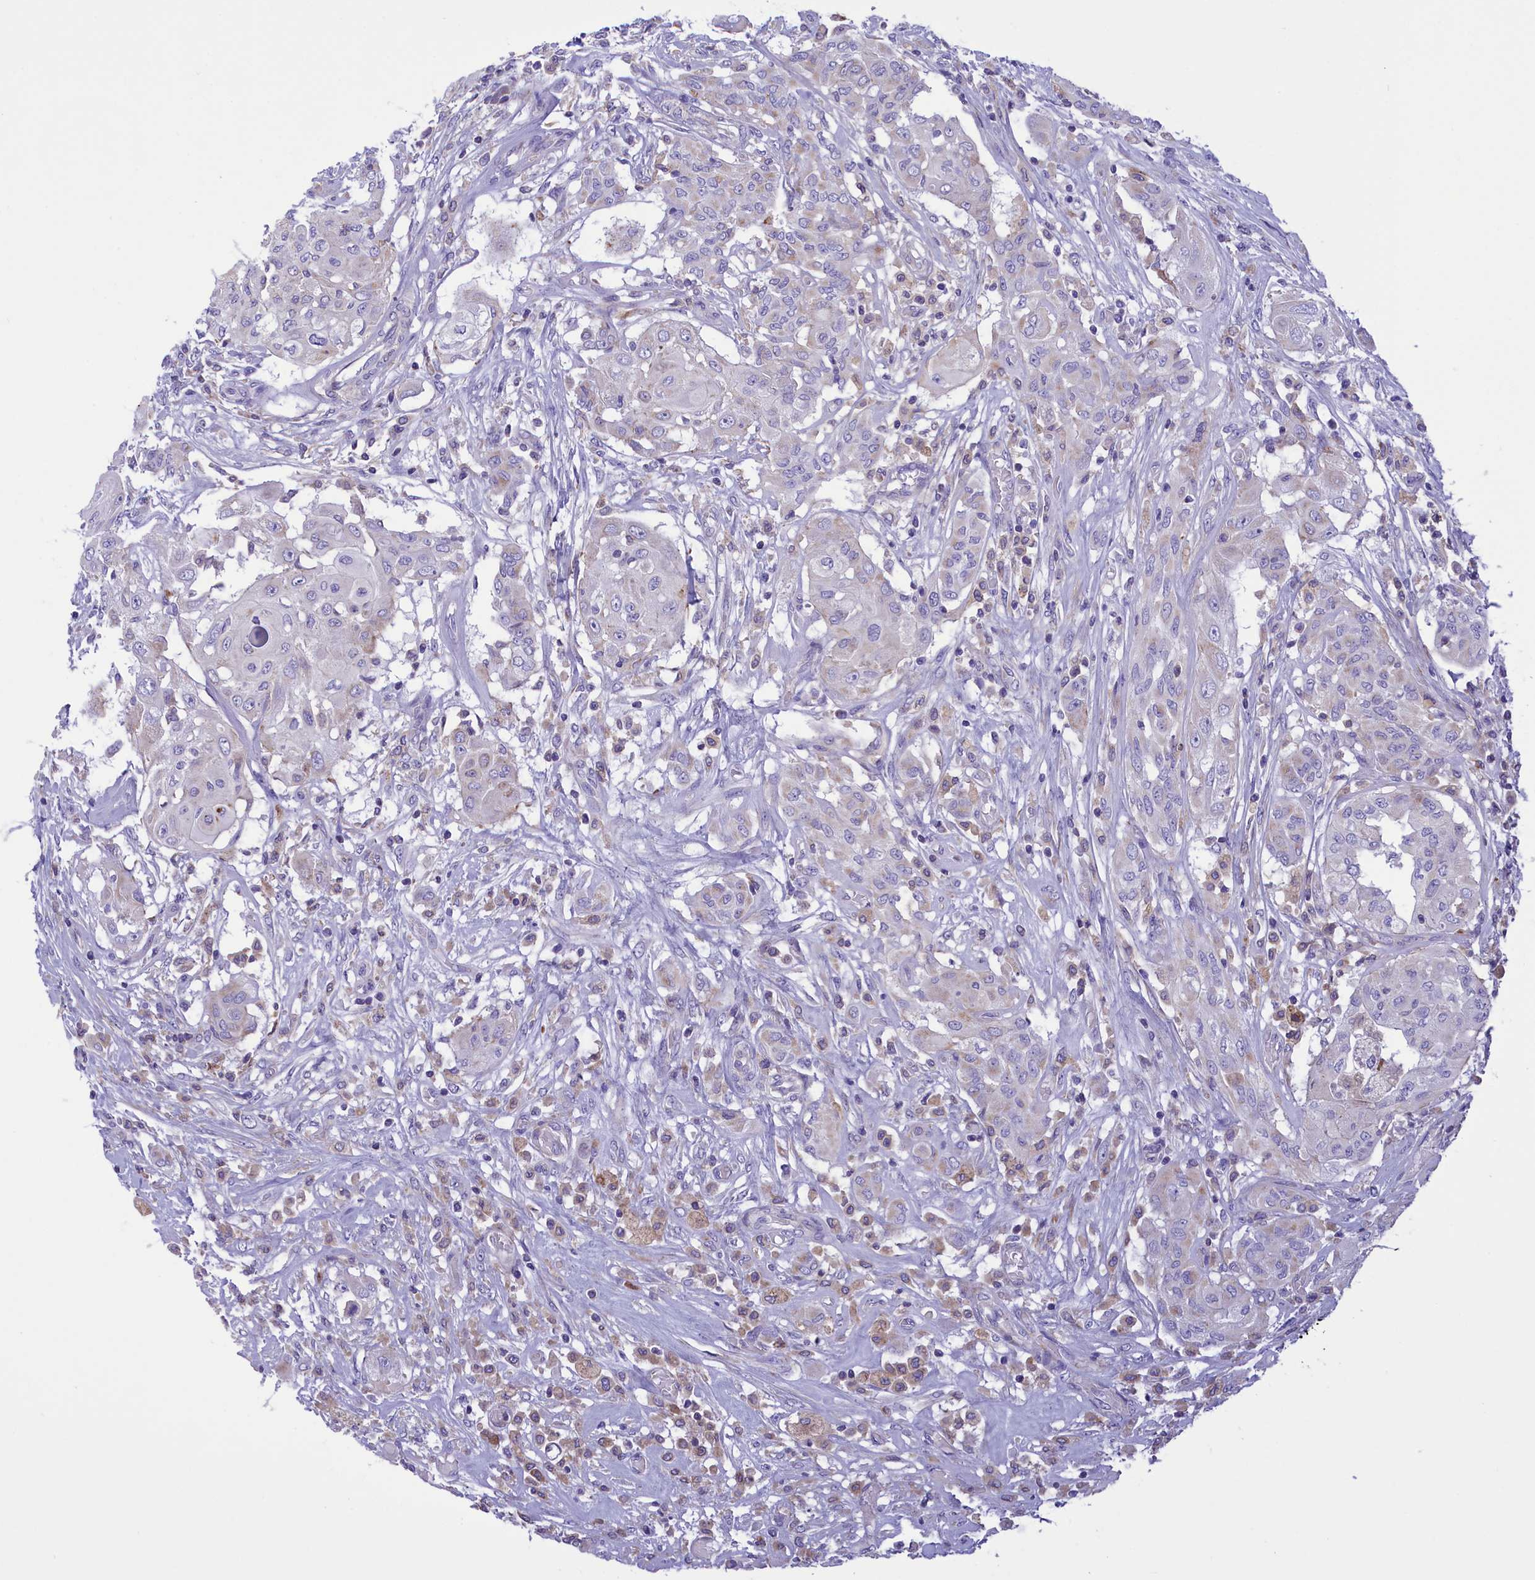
{"staining": {"intensity": "negative", "quantity": "none", "location": "none"}, "tissue": "thyroid cancer", "cell_type": "Tumor cells", "image_type": "cancer", "snomed": [{"axis": "morphology", "description": "Papillary adenocarcinoma, NOS"}, {"axis": "topography", "description": "Thyroid gland"}], "caption": "This is an IHC photomicrograph of thyroid cancer. There is no positivity in tumor cells.", "gene": "CORO7-PAM16", "patient": {"sex": "female", "age": 59}}